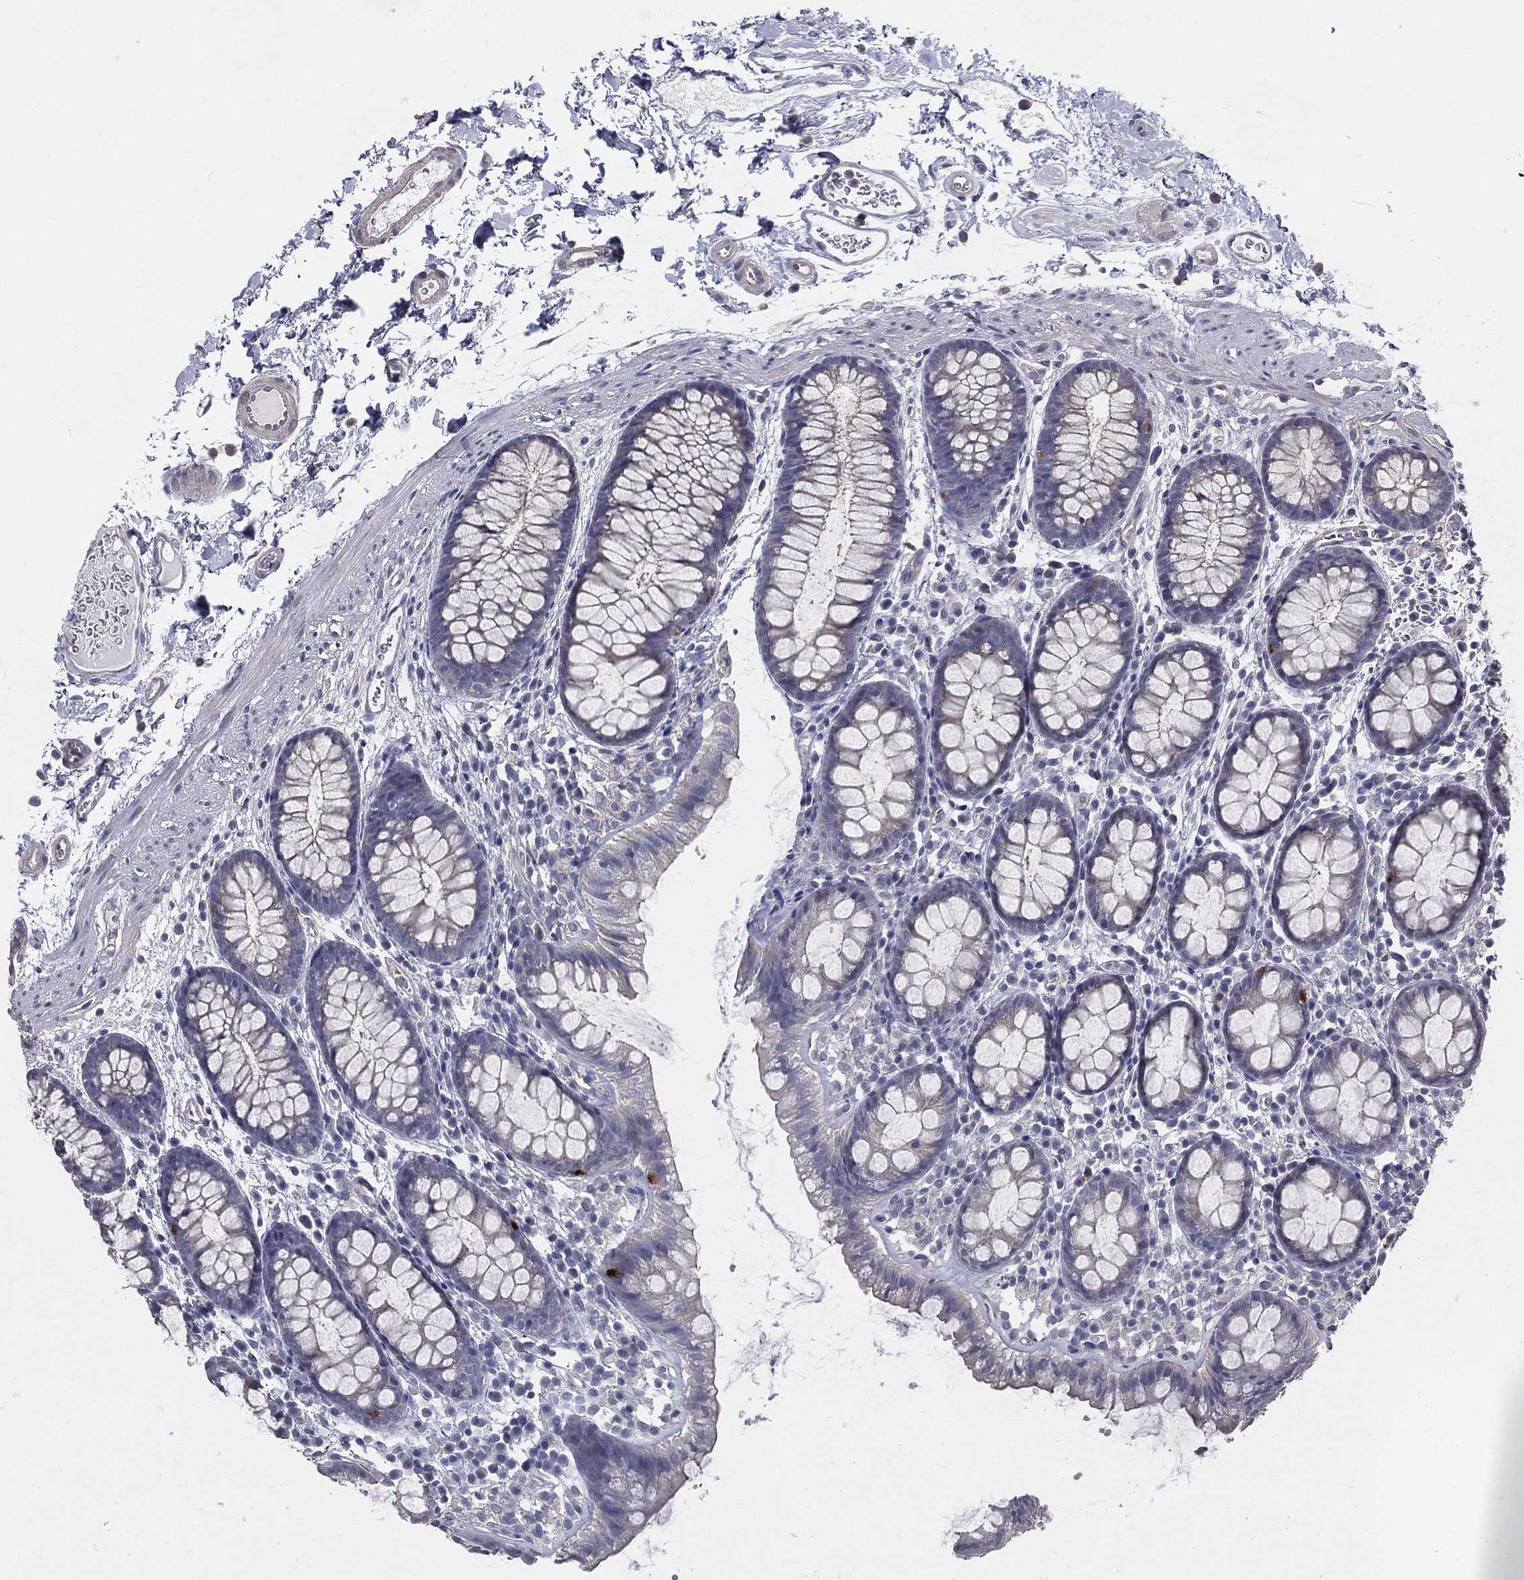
{"staining": {"intensity": "negative", "quantity": "none", "location": "none"}, "tissue": "colon", "cell_type": "Endothelial cells", "image_type": "normal", "snomed": [{"axis": "morphology", "description": "Normal tissue, NOS"}, {"axis": "topography", "description": "Colon"}], "caption": "IHC of benign human colon displays no positivity in endothelial cells. The staining was performed using DAB (3,3'-diaminobenzidine) to visualize the protein expression in brown, while the nuclei were stained in blue with hematoxylin (Magnification: 20x).", "gene": "SERPINB2", "patient": {"sex": "male", "age": 76}}